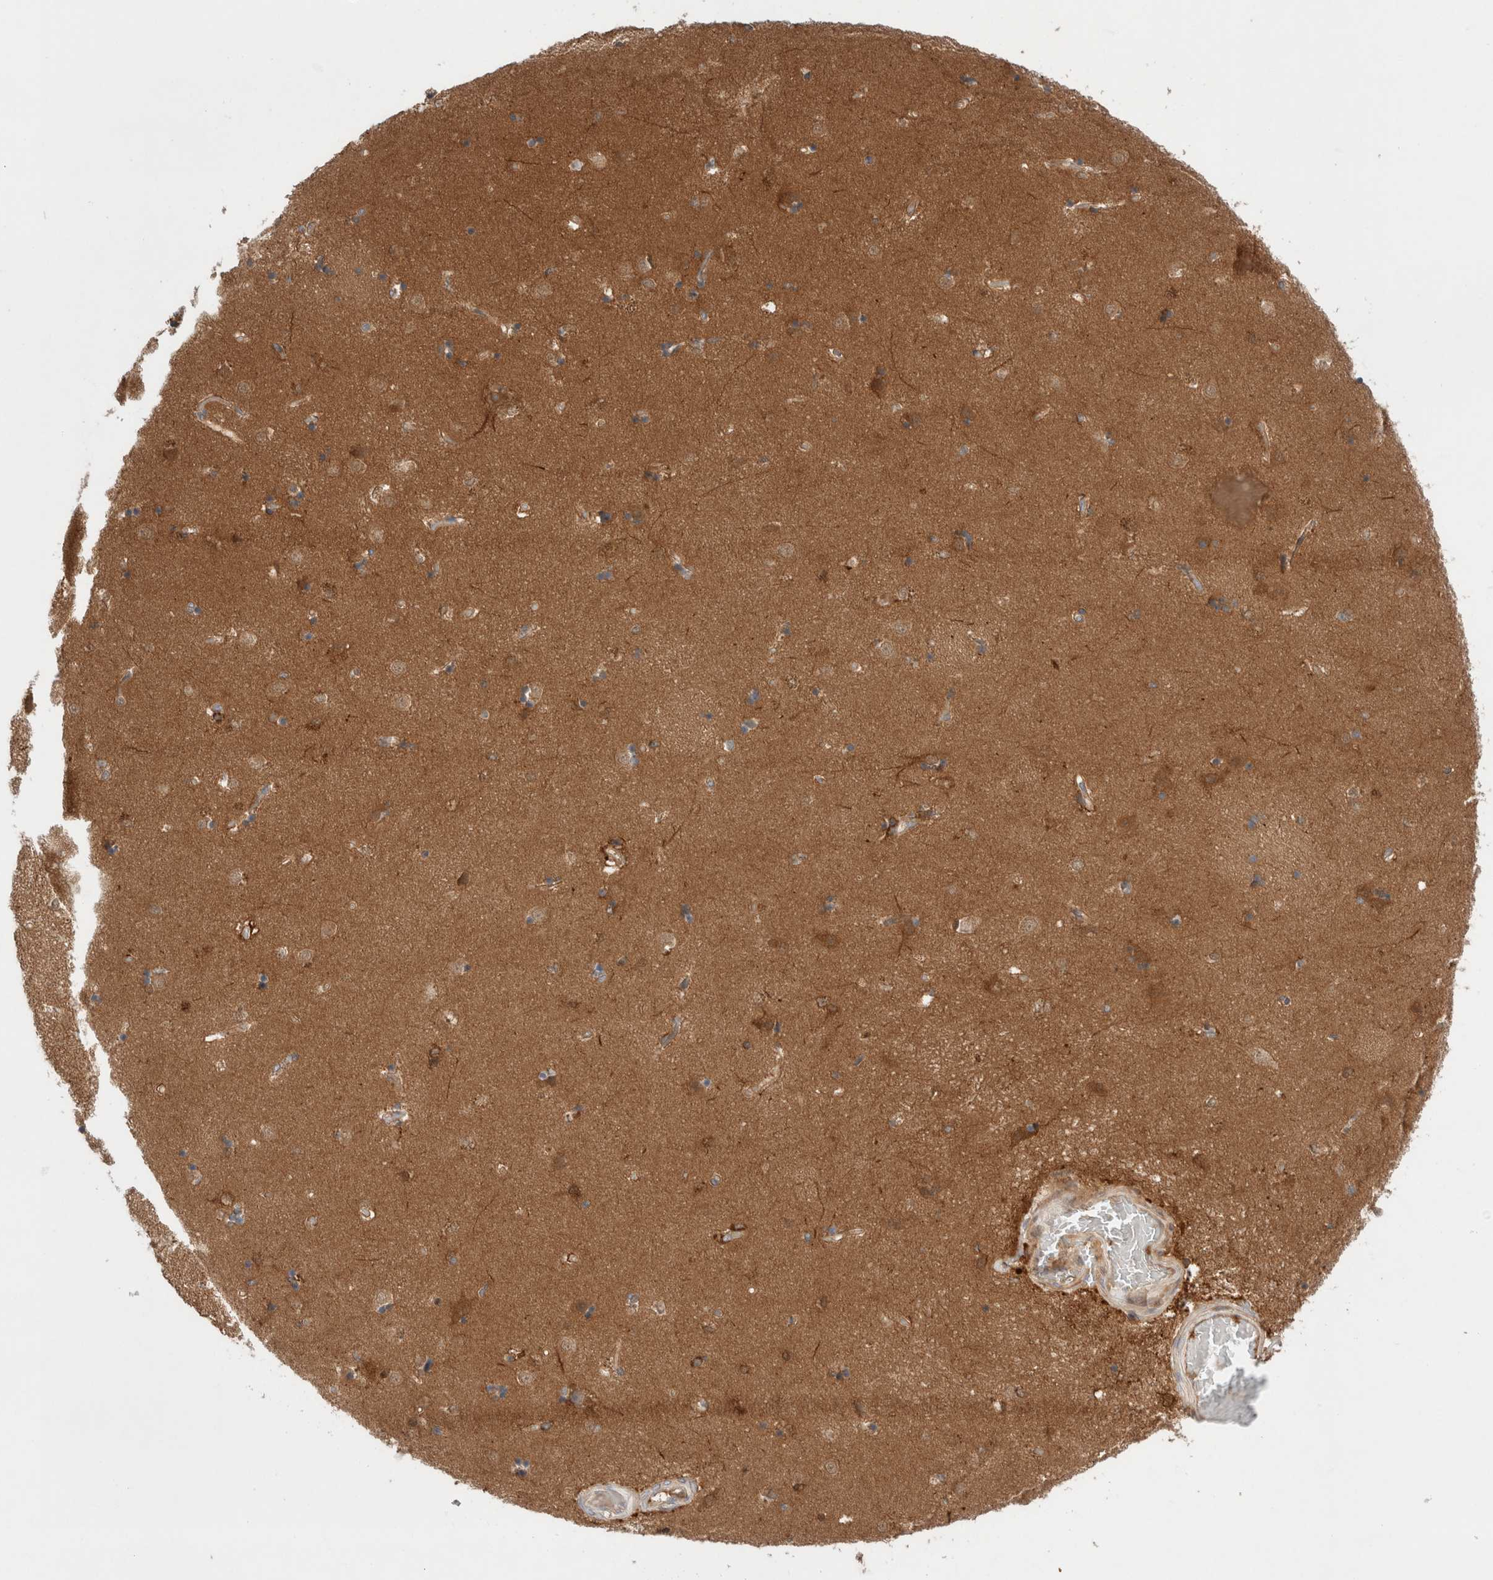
{"staining": {"intensity": "strong", "quantity": "25%-75%", "location": "cytoplasmic/membranous"}, "tissue": "caudate", "cell_type": "Glial cells", "image_type": "normal", "snomed": [{"axis": "morphology", "description": "Normal tissue, NOS"}, {"axis": "topography", "description": "Lateral ventricle wall"}], "caption": "This micrograph demonstrates benign caudate stained with immunohistochemistry to label a protein in brown. The cytoplasmic/membranous of glial cells show strong positivity for the protein. Nuclei are counter-stained blue.", "gene": "KLHL14", "patient": {"sex": "male", "age": 45}}